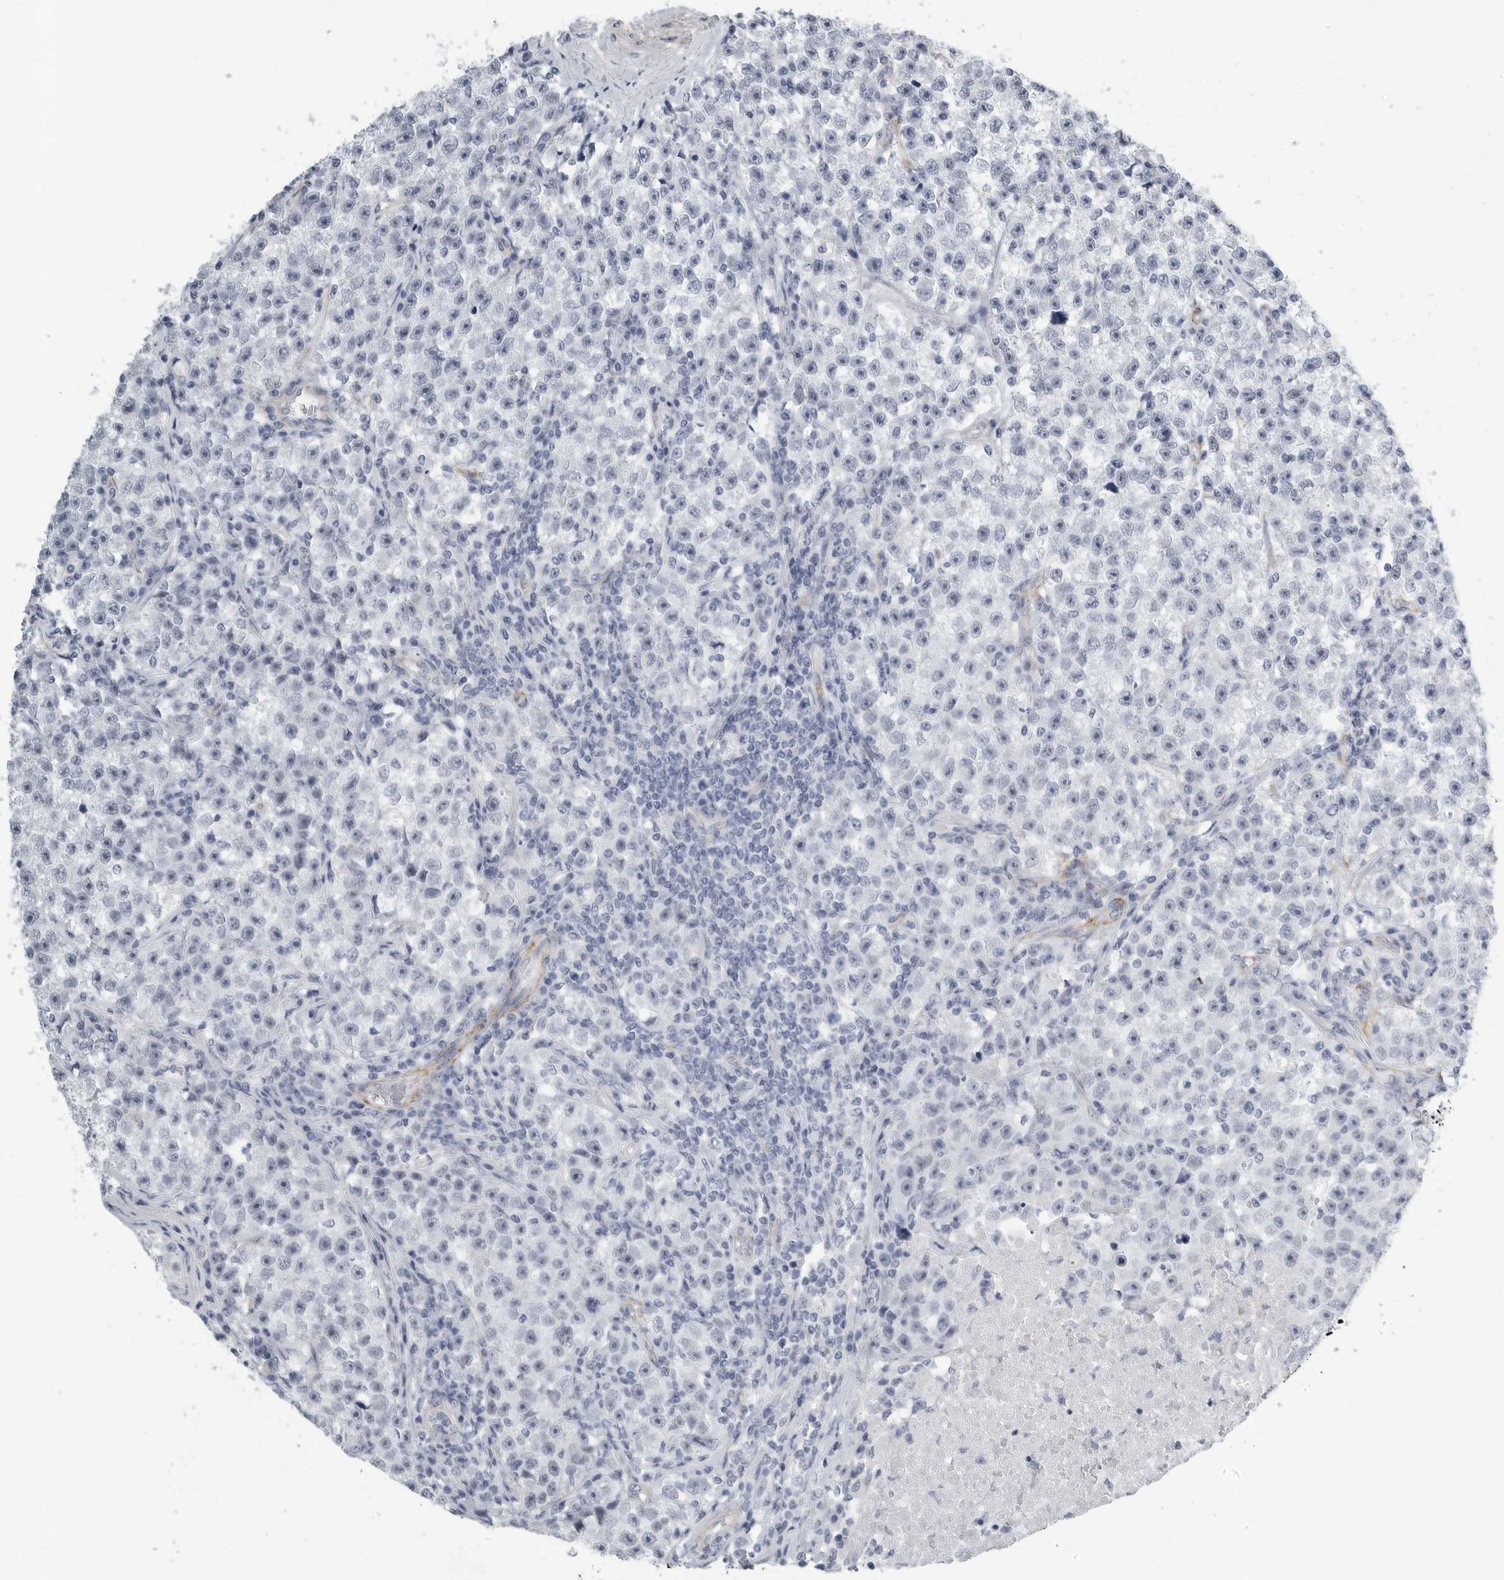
{"staining": {"intensity": "negative", "quantity": "none", "location": "none"}, "tissue": "testis cancer", "cell_type": "Tumor cells", "image_type": "cancer", "snomed": [{"axis": "morphology", "description": "Seminoma, NOS"}, {"axis": "topography", "description": "Testis"}], "caption": "Immunohistochemistry of testis seminoma exhibits no positivity in tumor cells. (Immunohistochemistry, brightfield microscopy, high magnification).", "gene": "TNR", "patient": {"sex": "male", "age": 22}}